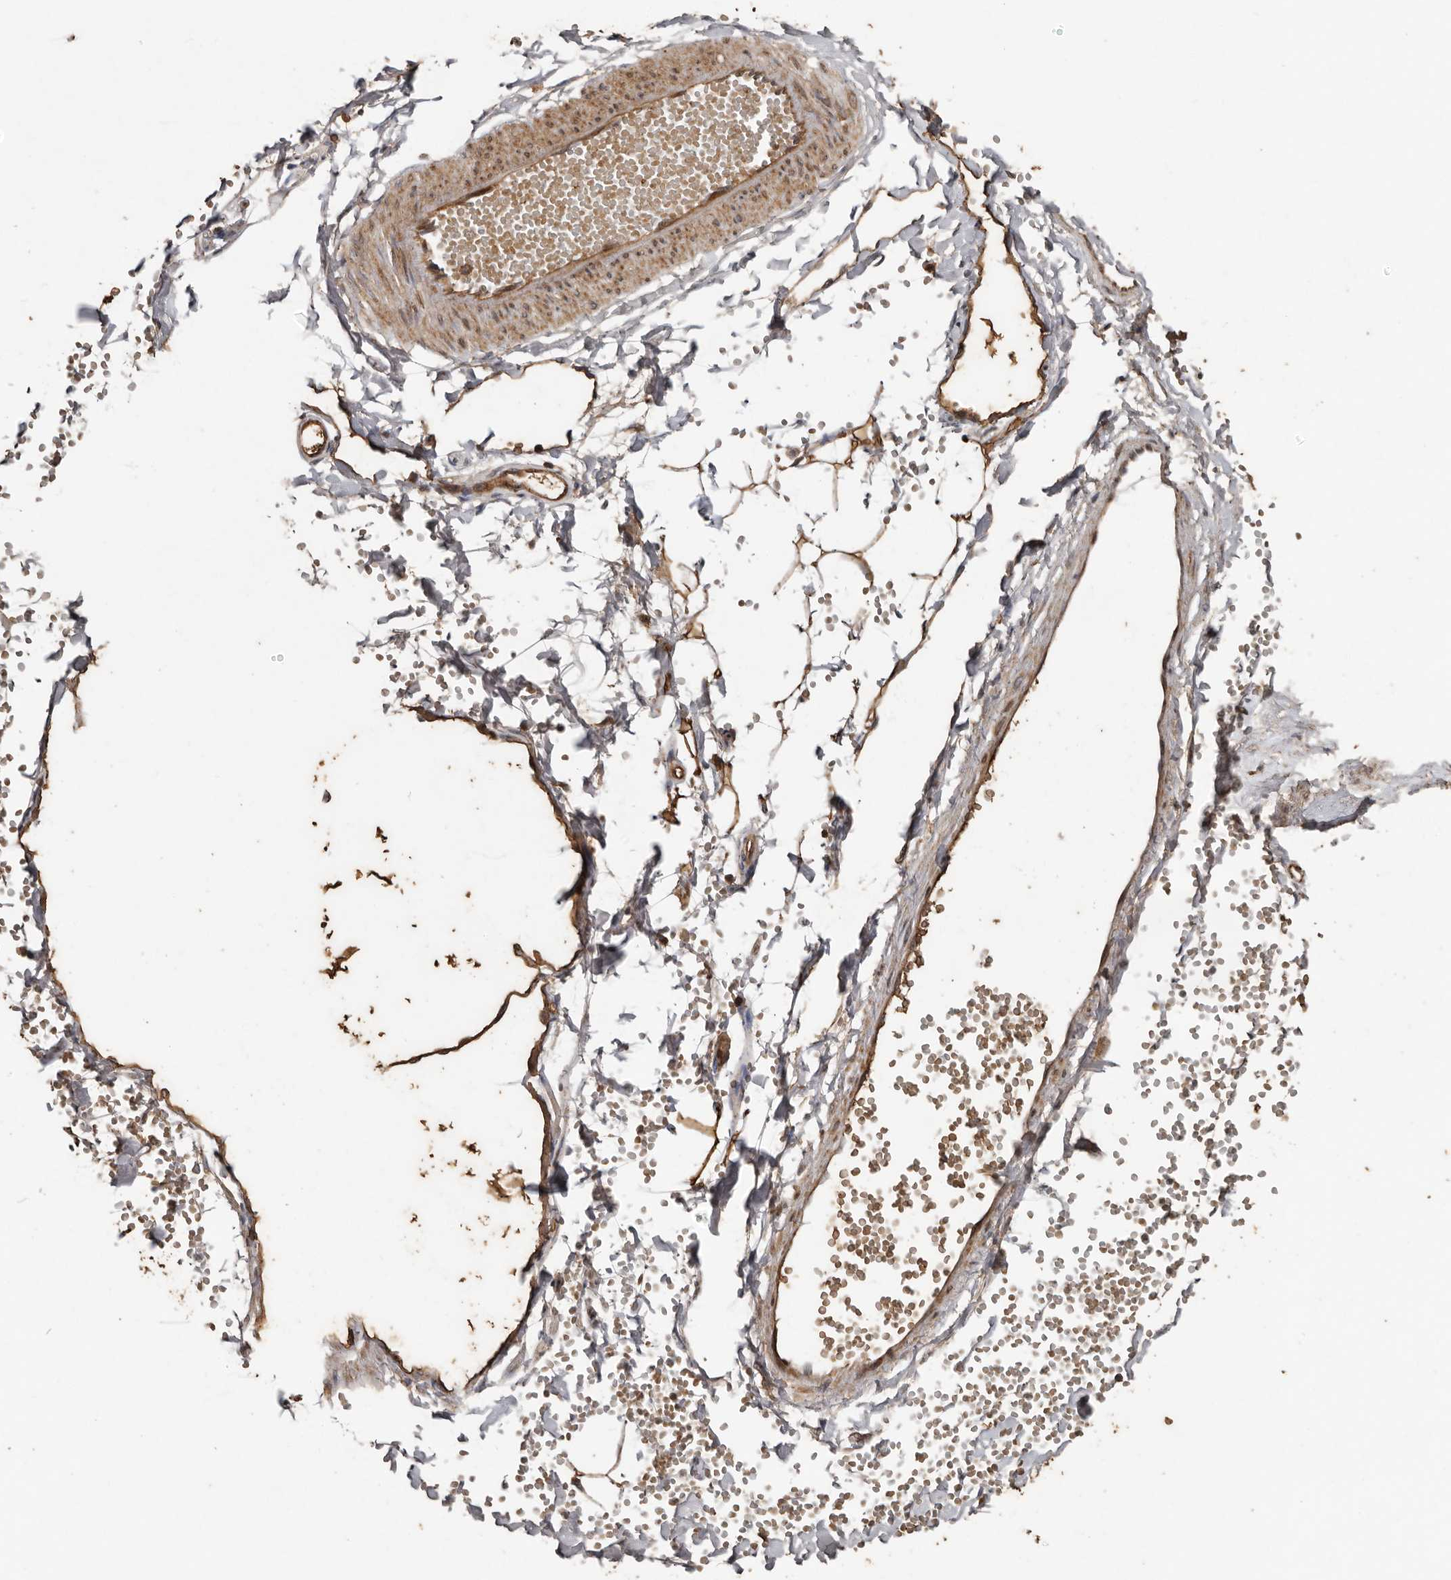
{"staining": {"intensity": "strong", "quantity": ">75%", "location": "cytoplasmic/membranous"}, "tissue": "adipose tissue", "cell_type": "Adipocytes", "image_type": "normal", "snomed": [{"axis": "morphology", "description": "Normal tissue, NOS"}, {"axis": "topography", "description": "Breast"}], "caption": "IHC photomicrograph of normal adipose tissue: adipose tissue stained using immunohistochemistry (IHC) shows high levels of strong protein expression localized specifically in the cytoplasmic/membranous of adipocytes, appearing as a cytoplasmic/membranous brown color.", "gene": "RANBP17", "patient": {"sex": "female", "age": 23}}